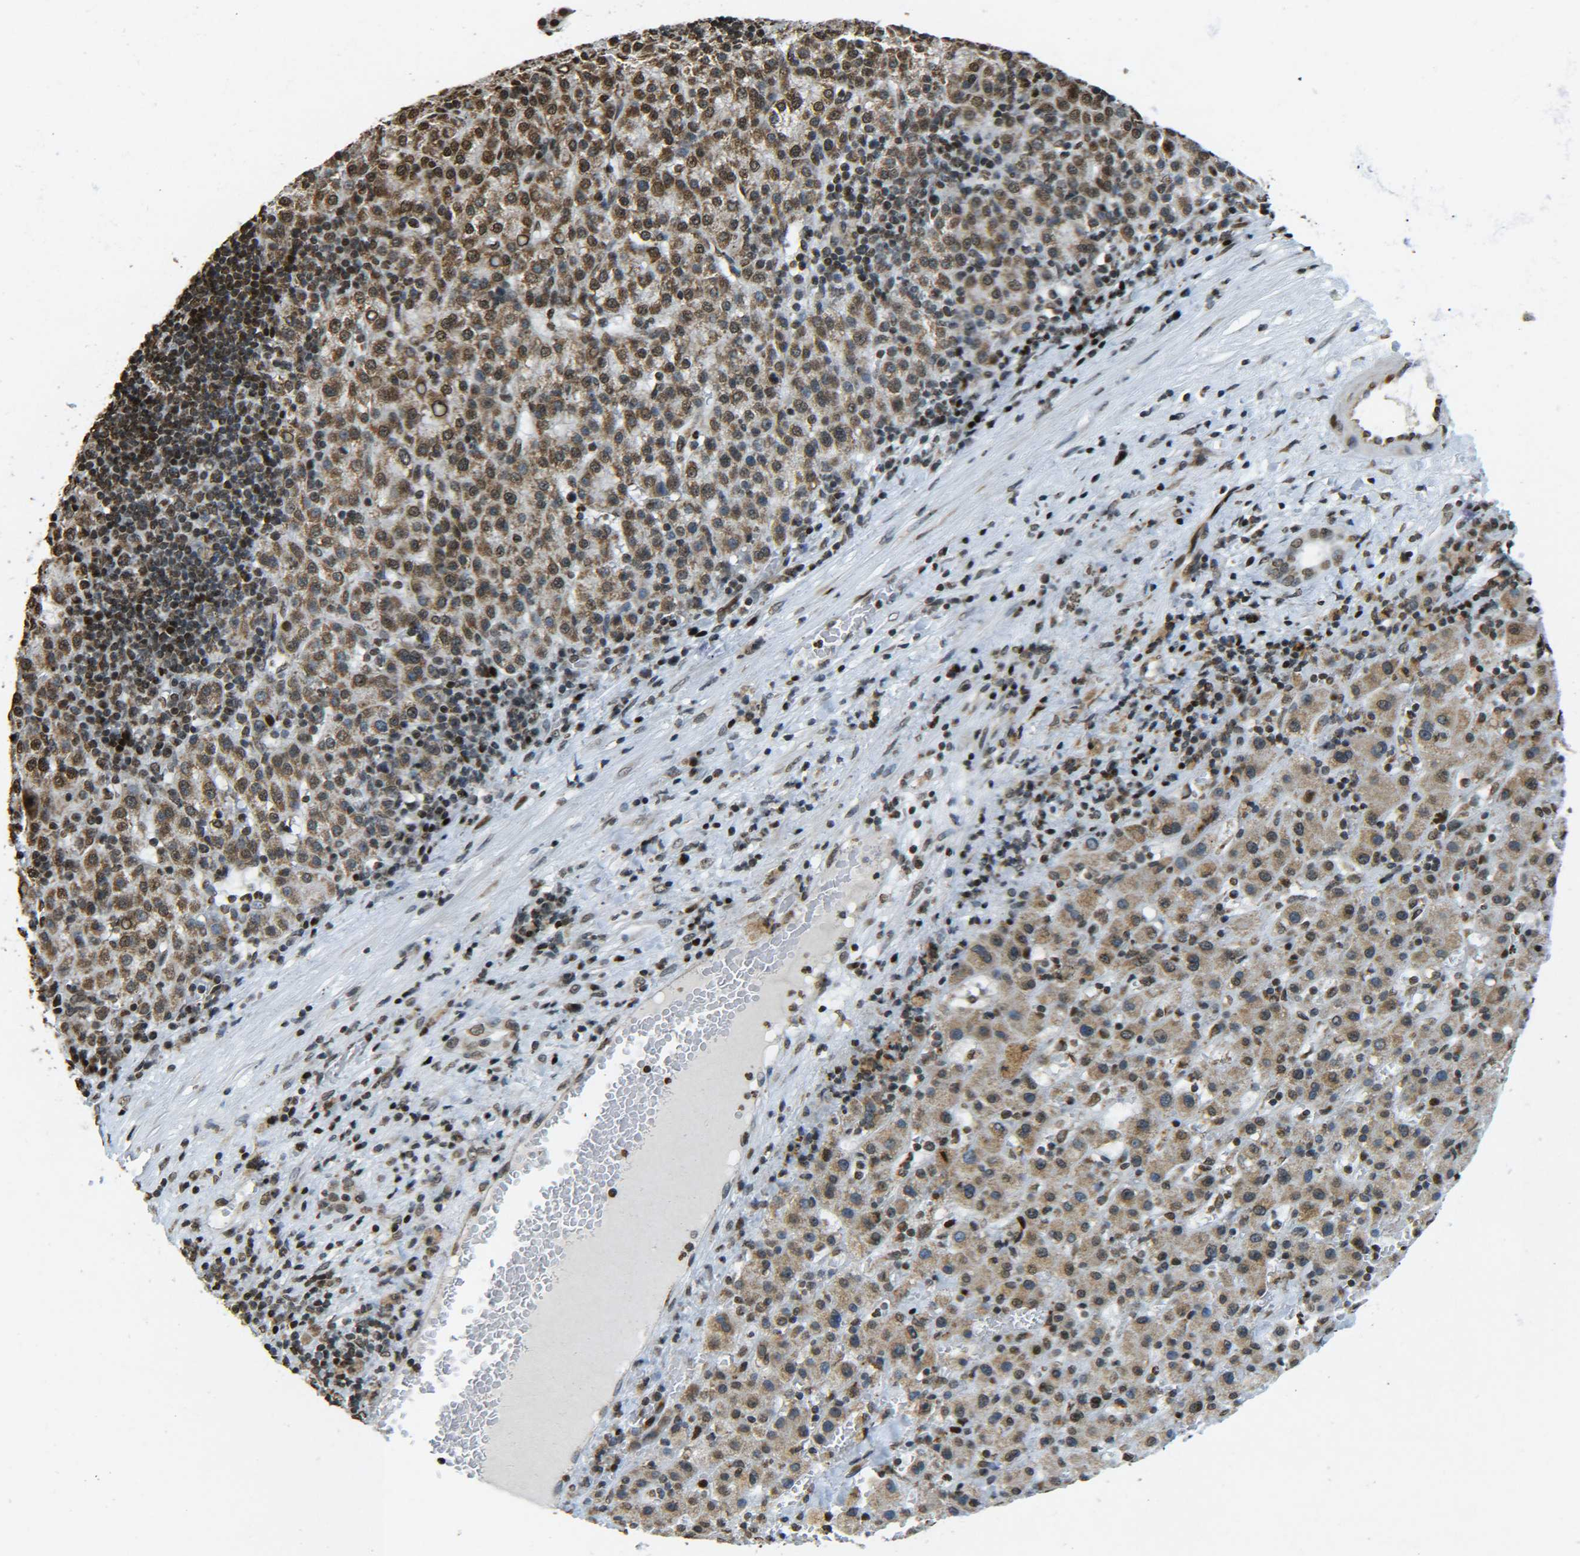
{"staining": {"intensity": "moderate", "quantity": ">75%", "location": "cytoplasmic/membranous,nuclear"}, "tissue": "liver cancer", "cell_type": "Tumor cells", "image_type": "cancer", "snomed": [{"axis": "morphology", "description": "Carcinoma, Hepatocellular, NOS"}, {"axis": "topography", "description": "Liver"}], "caption": "DAB immunohistochemical staining of hepatocellular carcinoma (liver) exhibits moderate cytoplasmic/membranous and nuclear protein staining in about >75% of tumor cells. (brown staining indicates protein expression, while blue staining denotes nuclei).", "gene": "NEUROG2", "patient": {"sex": "female", "age": 58}}